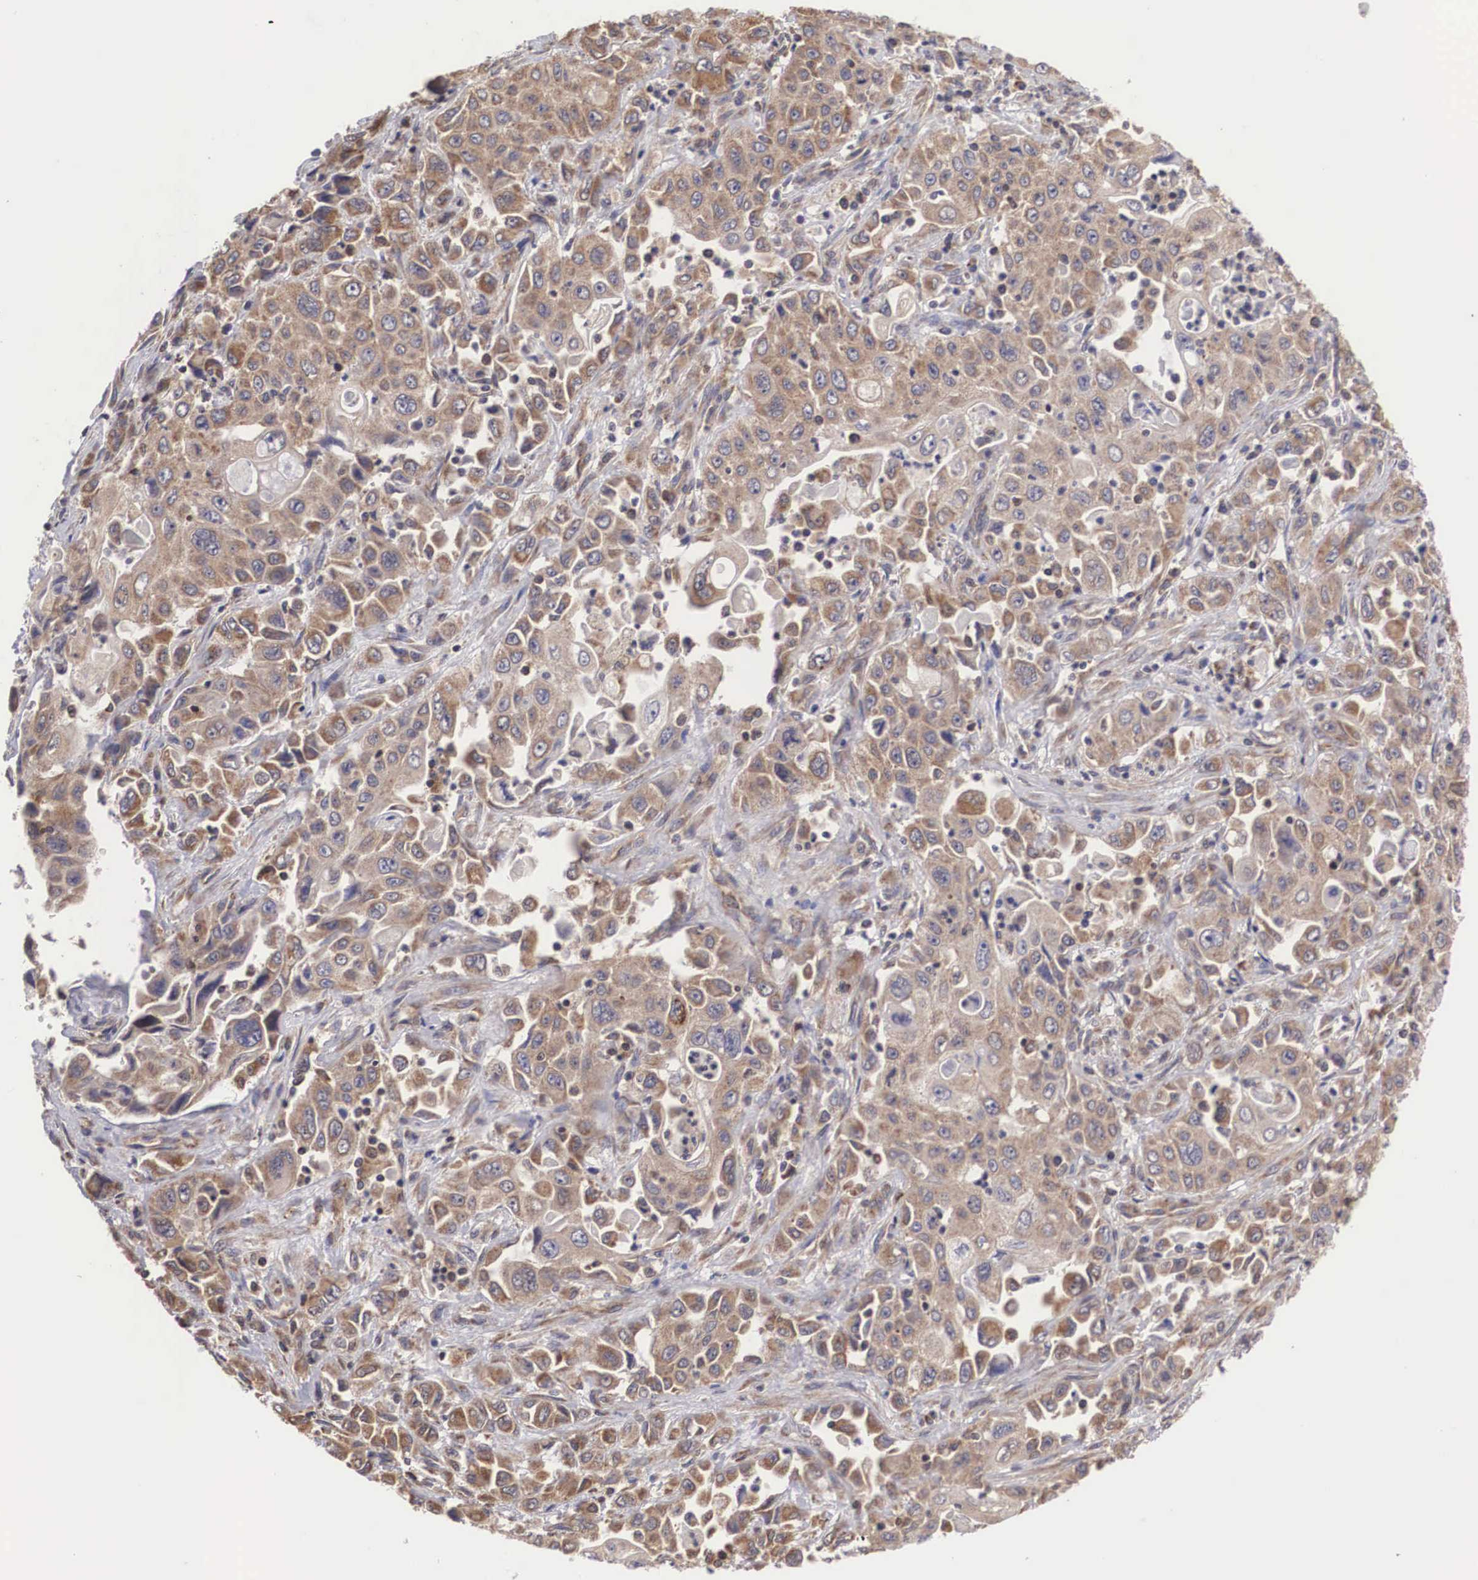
{"staining": {"intensity": "moderate", "quantity": ">75%", "location": "cytoplasmic/membranous"}, "tissue": "pancreatic cancer", "cell_type": "Tumor cells", "image_type": "cancer", "snomed": [{"axis": "morphology", "description": "Adenocarcinoma, NOS"}, {"axis": "topography", "description": "Pancreas"}], "caption": "This micrograph displays IHC staining of pancreatic cancer (adenocarcinoma), with medium moderate cytoplasmic/membranous positivity in about >75% of tumor cells.", "gene": "DHRS1", "patient": {"sex": "male", "age": 70}}